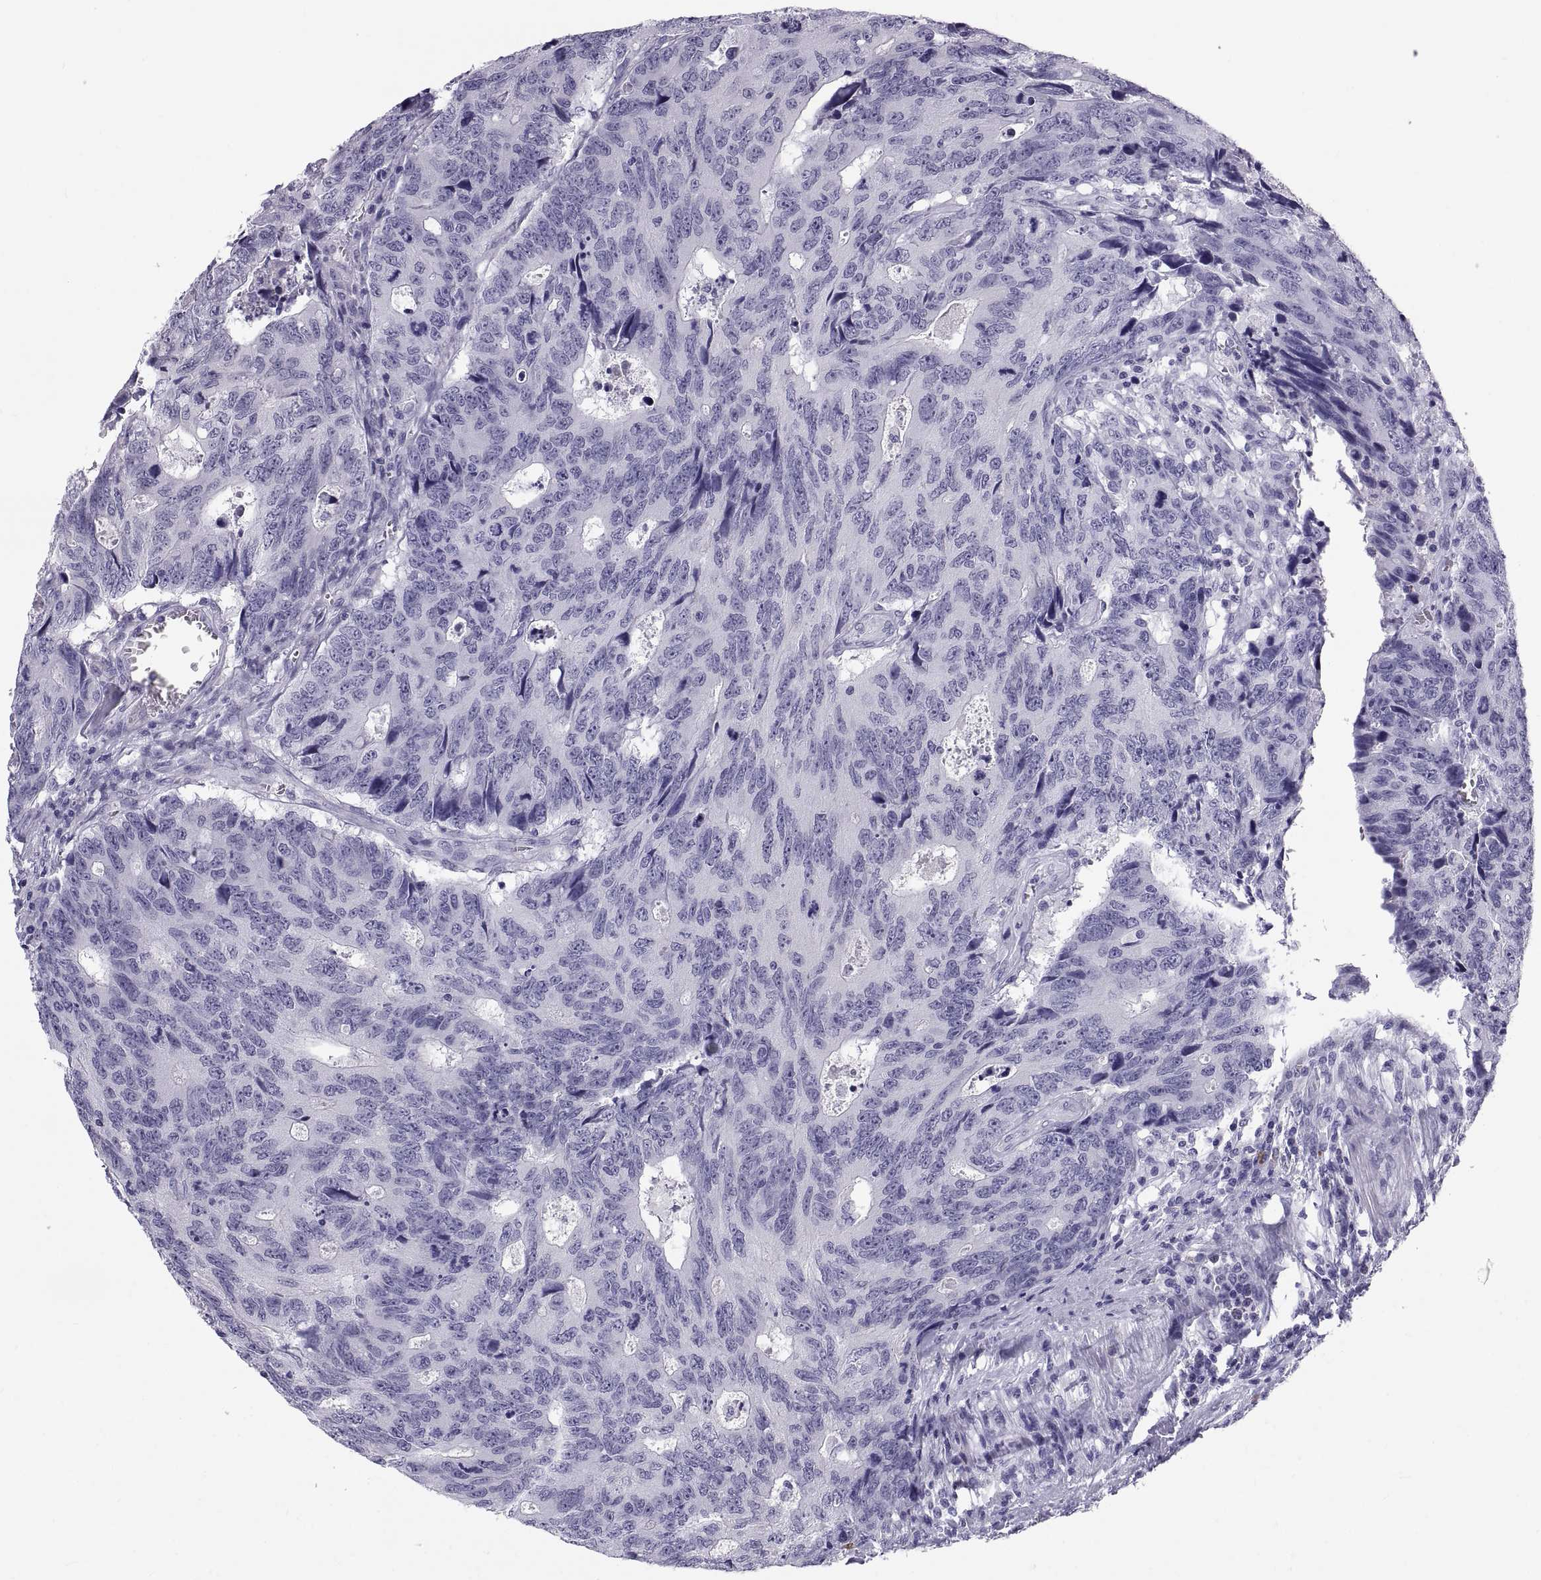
{"staining": {"intensity": "negative", "quantity": "none", "location": "none"}, "tissue": "colorectal cancer", "cell_type": "Tumor cells", "image_type": "cancer", "snomed": [{"axis": "morphology", "description": "Adenocarcinoma, NOS"}, {"axis": "topography", "description": "Colon"}], "caption": "Tumor cells are negative for brown protein staining in adenocarcinoma (colorectal). Brightfield microscopy of immunohistochemistry (IHC) stained with DAB (brown) and hematoxylin (blue), captured at high magnification.", "gene": "CT47A10", "patient": {"sex": "female", "age": 77}}